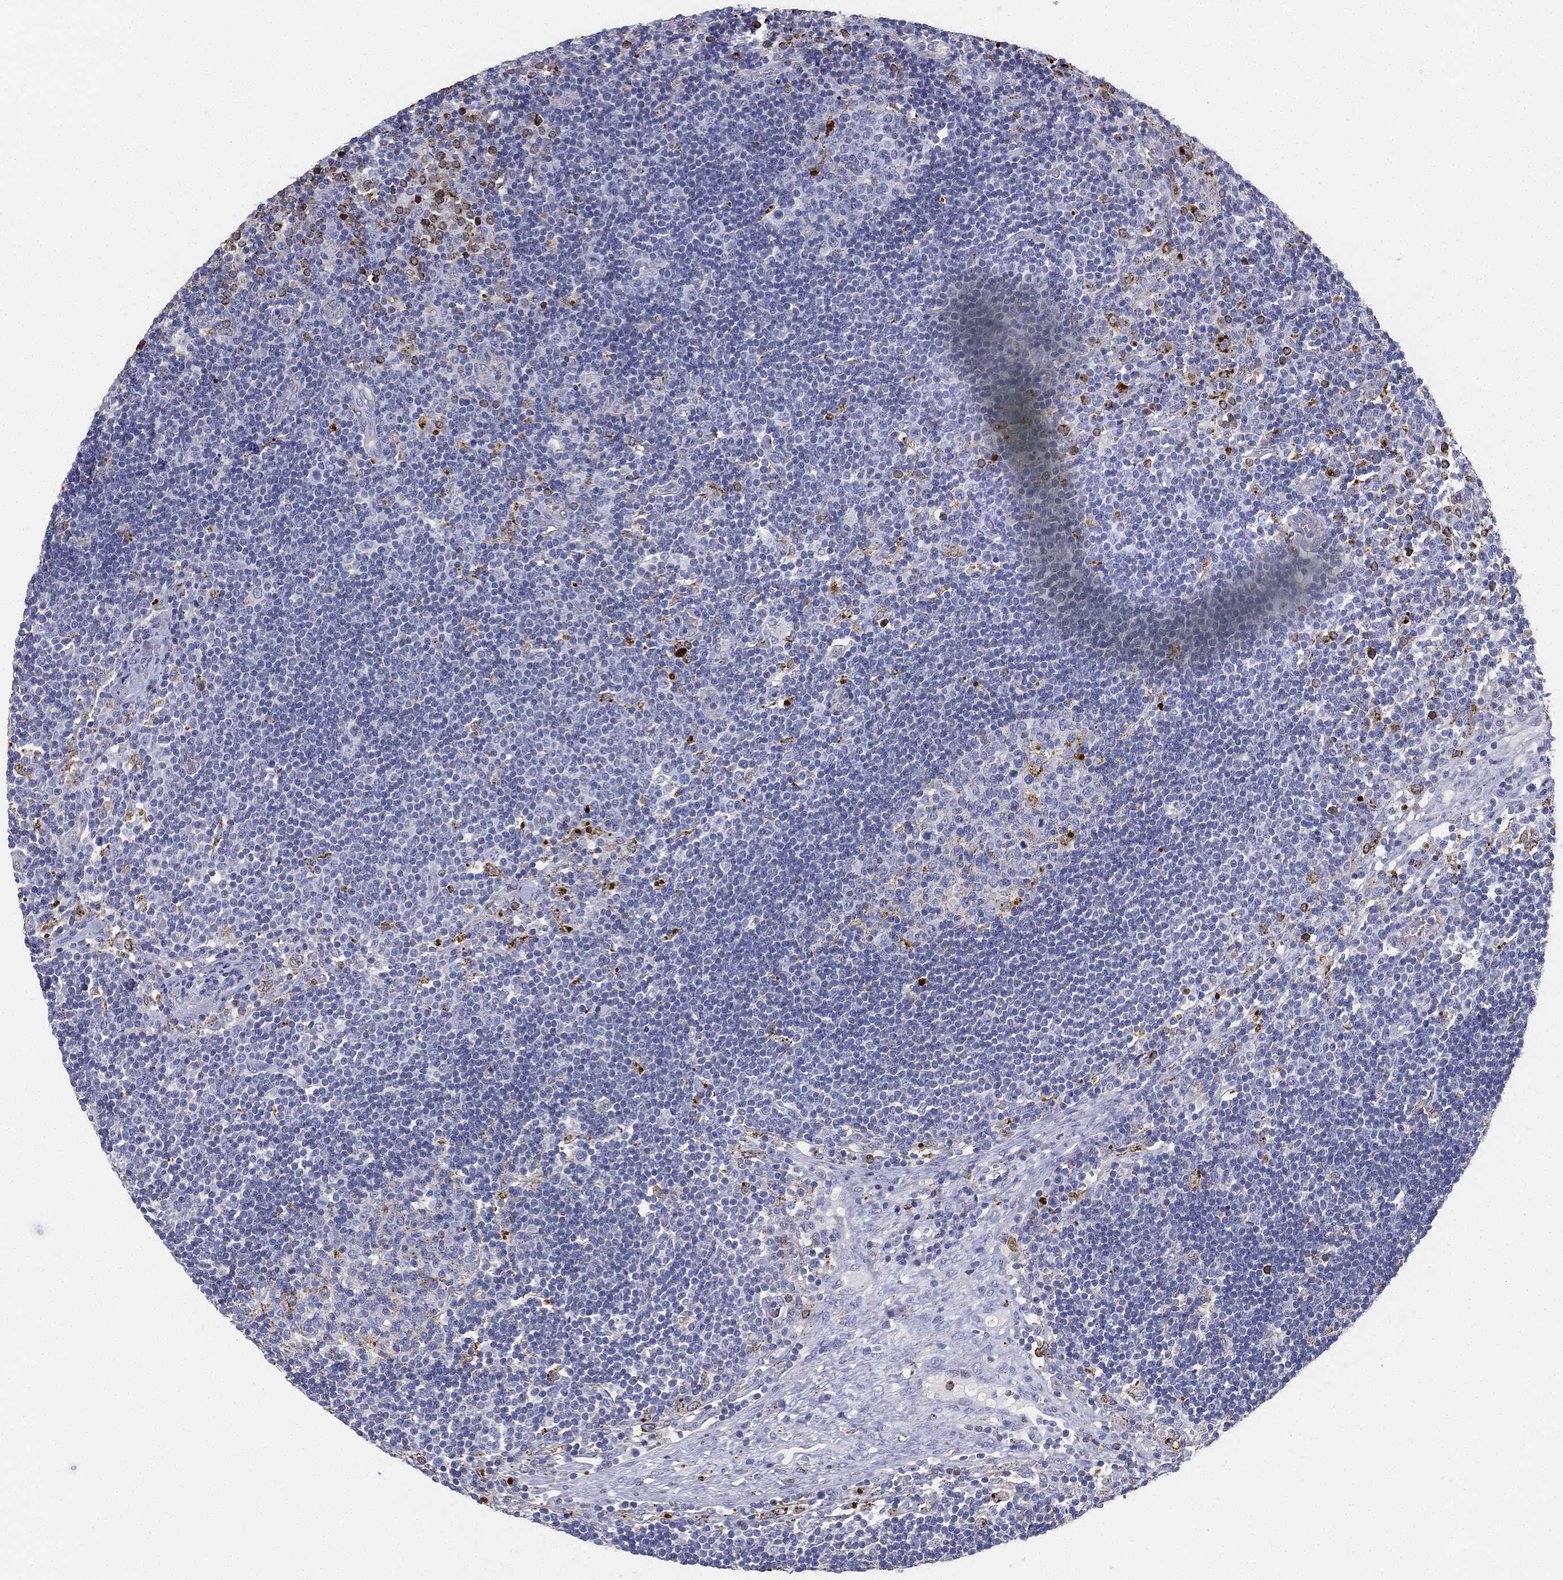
{"staining": {"intensity": "strong", "quantity": "<25%", "location": "cytoplasmic/membranous"}, "tissue": "lymph node", "cell_type": "Germinal center cells", "image_type": "normal", "snomed": [{"axis": "morphology", "description": "Normal tissue, NOS"}, {"axis": "topography", "description": "Lymph node"}], "caption": "Strong cytoplasmic/membranous staining for a protein is appreciated in approximately <25% of germinal center cells of benign lymph node using IHC.", "gene": "NPC2", "patient": {"sex": "male", "age": 63}}